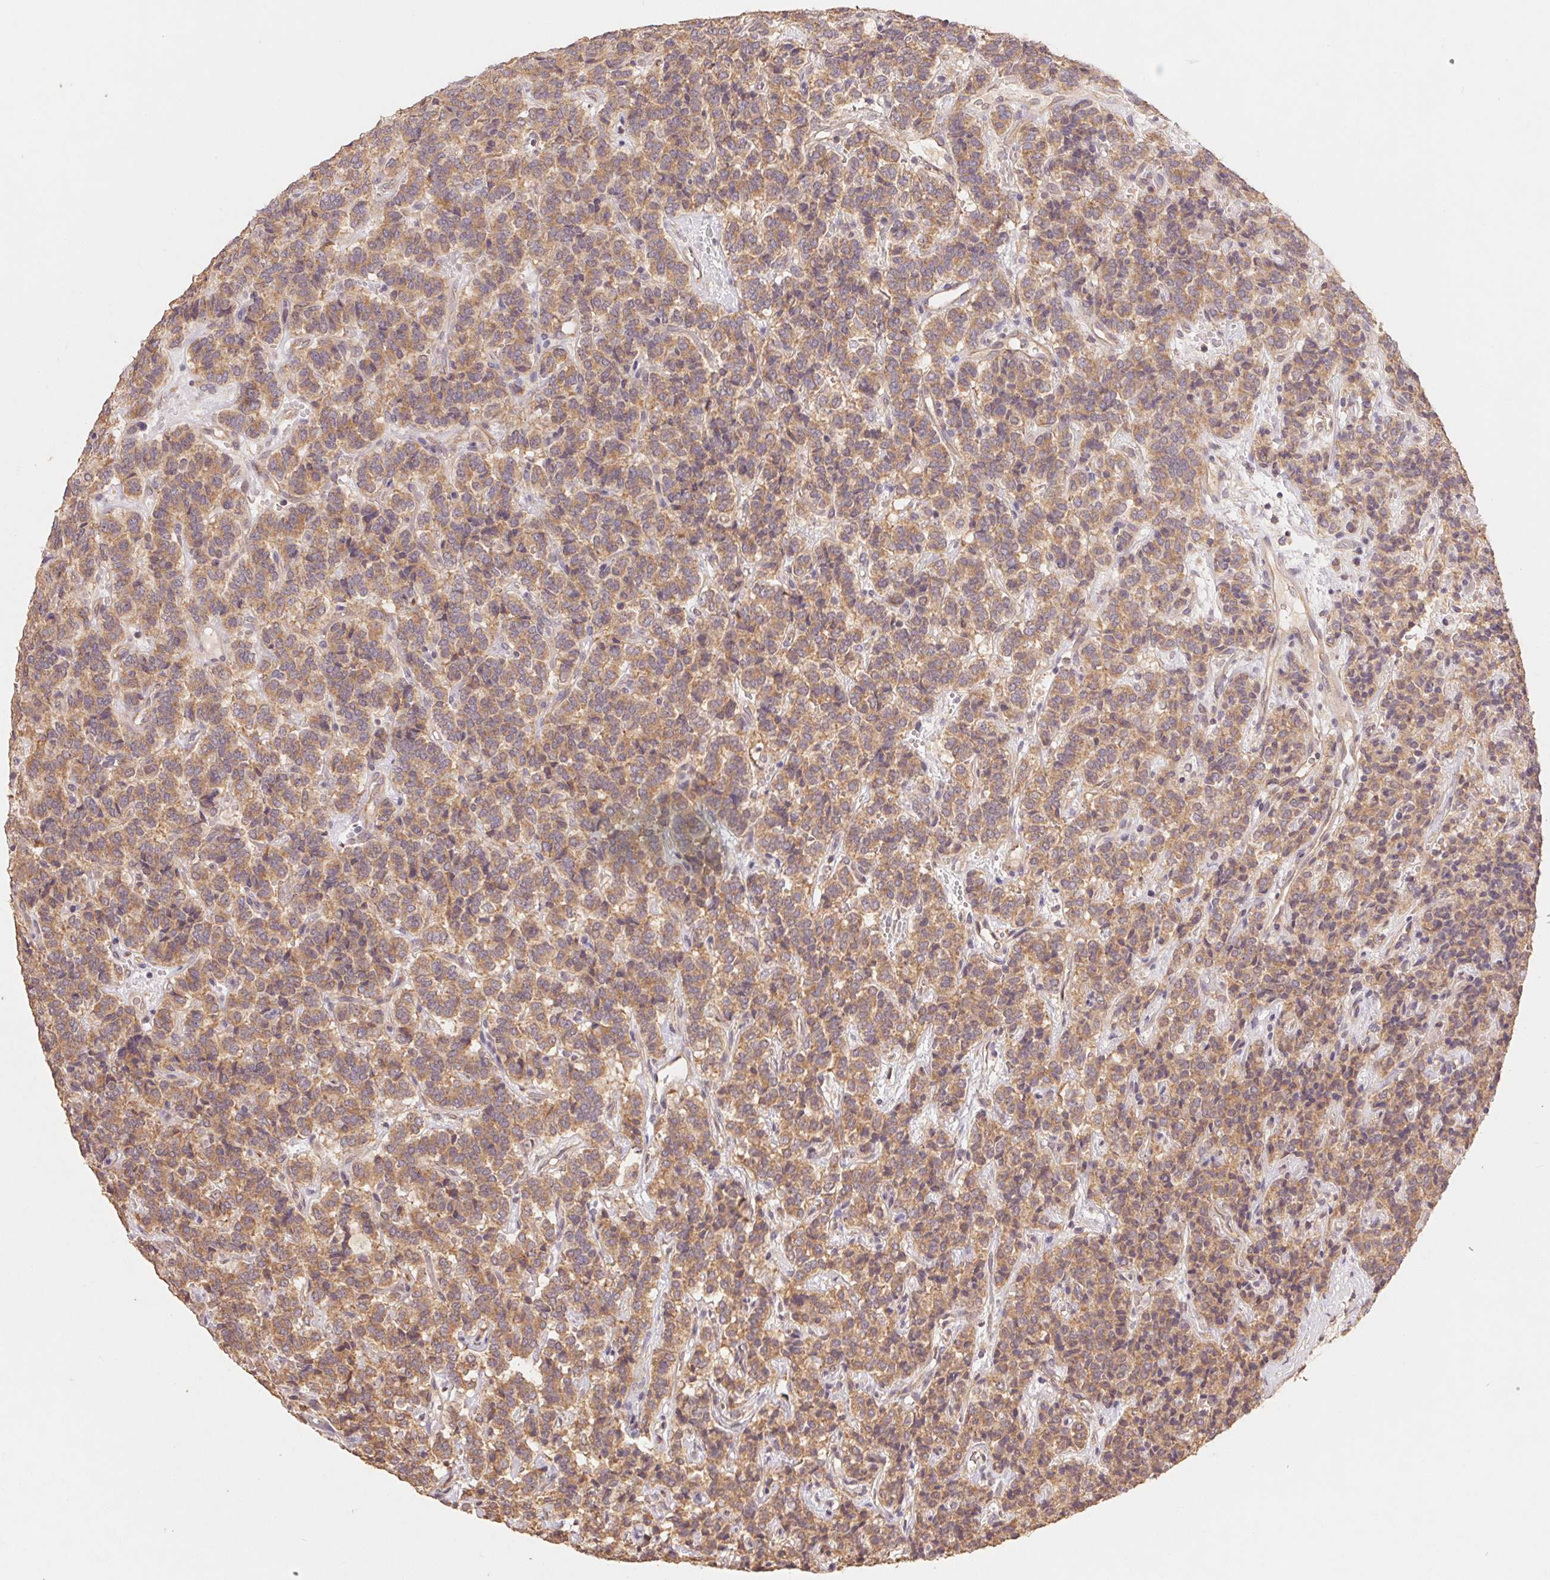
{"staining": {"intensity": "moderate", "quantity": ">75%", "location": "cytoplasmic/membranous"}, "tissue": "carcinoid", "cell_type": "Tumor cells", "image_type": "cancer", "snomed": [{"axis": "morphology", "description": "Carcinoid, malignant, NOS"}, {"axis": "topography", "description": "Pancreas"}], "caption": "Immunohistochemical staining of carcinoid (malignant) shows moderate cytoplasmic/membranous protein staining in approximately >75% of tumor cells.", "gene": "RPL27A", "patient": {"sex": "male", "age": 36}}